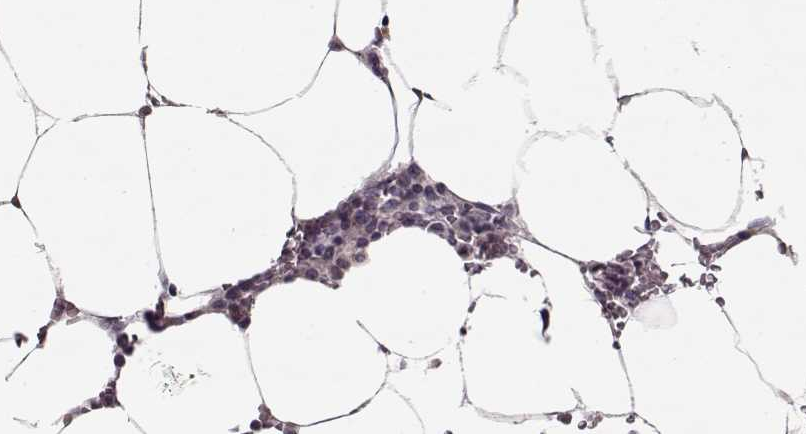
{"staining": {"intensity": "negative", "quantity": "none", "location": "none"}, "tissue": "bone marrow", "cell_type": "Hematopoietic cells", "image_type": "normal", "snomed": [{"axis": "morphology", "description": "Normal tissue, NOS"}, {"axis": "topography", "description": "Bone marrow"}], "caption": "This is an IHC photomicrograph of benign bone marrow. There is no staining in hematopoietic cells.", "gene": "ACOT11", "patient": {"sex": "female", "age": 52}}